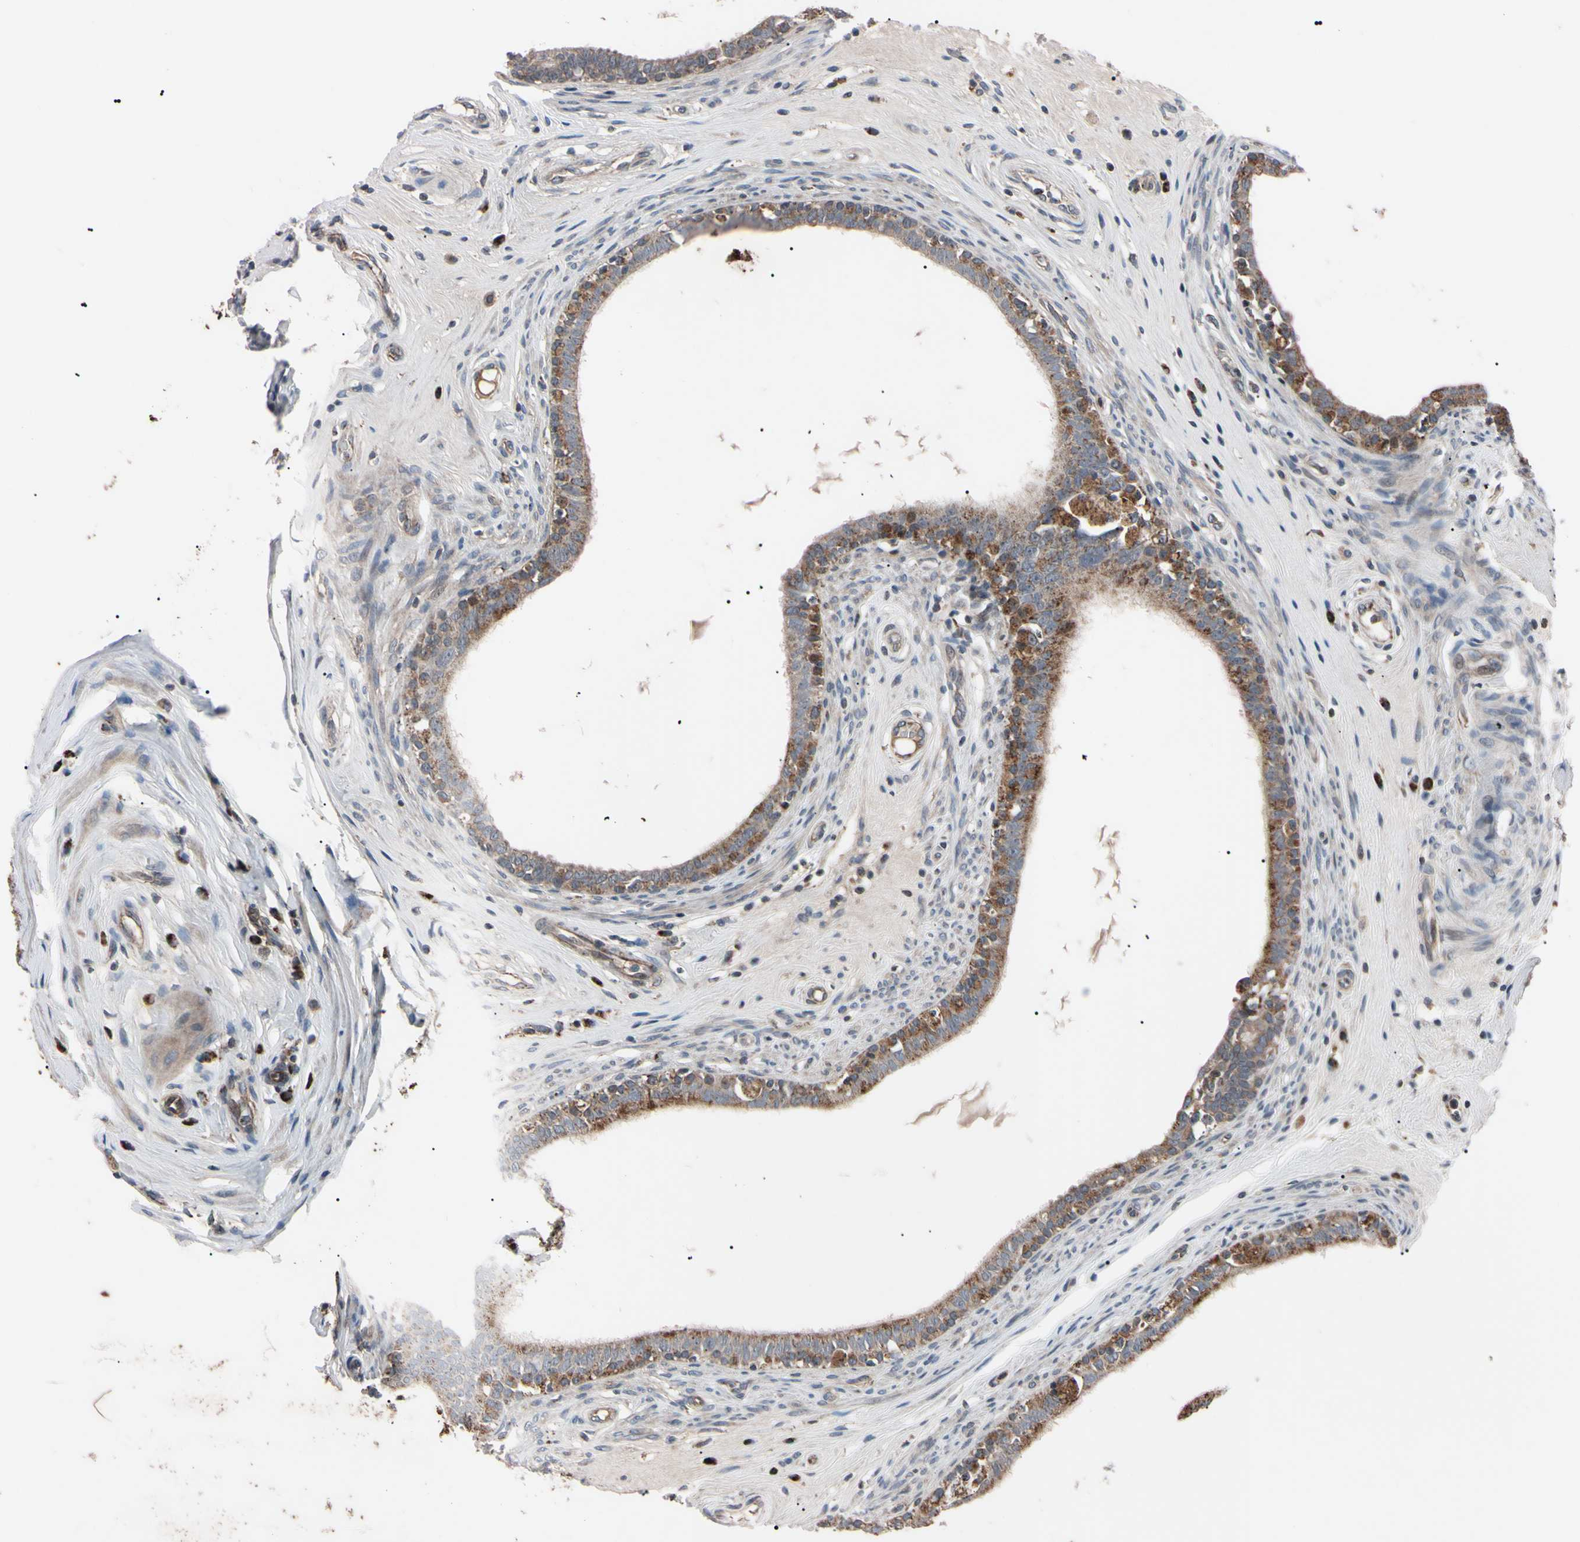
{"staining": {"intensity": "moderate", "quantity": "25%-75%", "location": "cytoplasmic/membranous"}, "tissue": "epididymis", "cell_type": "Glandular cells", "image_type": "normal", "snomed": [{"axis": "morphology", "description": "Normal tissue, NOS"}, {"axis": "morphology", "description": "Inflammation, NOS"}, {"axis": "topography", "description": "Epididymis"}], "caption": "Immunohistochemistry image of unremarkable epididymis: epididymis stained using immunohistochemistry (IHC) shows medium levels of moderate protein expression localized specifically in the cytoplasmic/membranous of glandular cells, appearing as a cytoplasmic/membranous brown color.", "gene": "TNFRSF1A", "patient": {"sex": "male", "age": 84}}